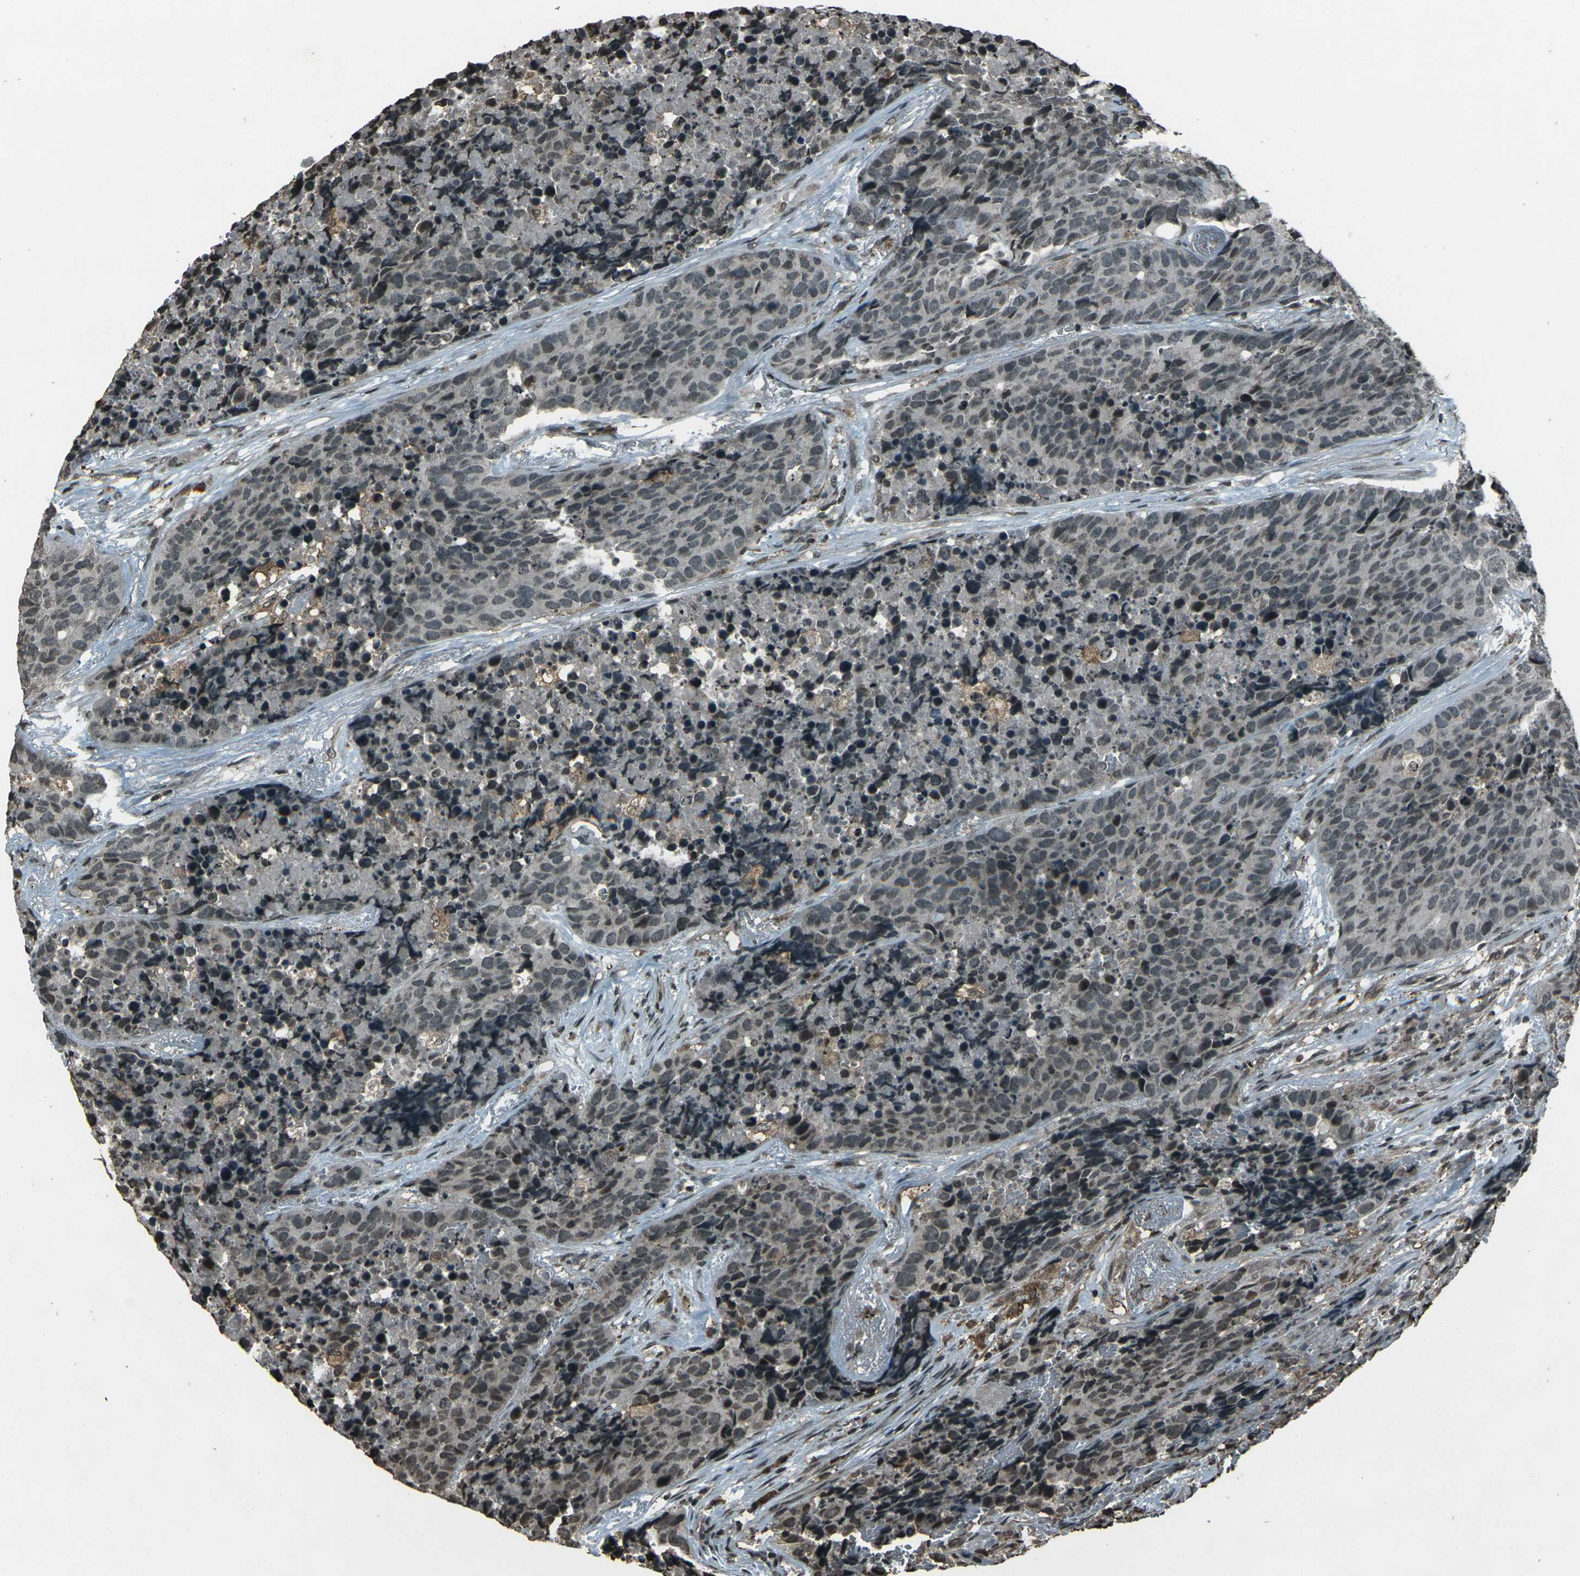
{"staining": {"intensity": "negative", "quantity": "none", "location": "none"}, "tissue": "carcinoid", "cell_type": "Tumor cells", "image_type": "cancer", "snomed": [{"axis": "morphology", "description": "Carcinoid, malignant, NOS"}, {"axis": "topography", "description": "Lung"}], "caption": "The histopathology image reveals no significant expression in tumor cells of carcinoid (malignant).", "gene": "PRPF8", "patient": {"sex": "male", "age": 60}}